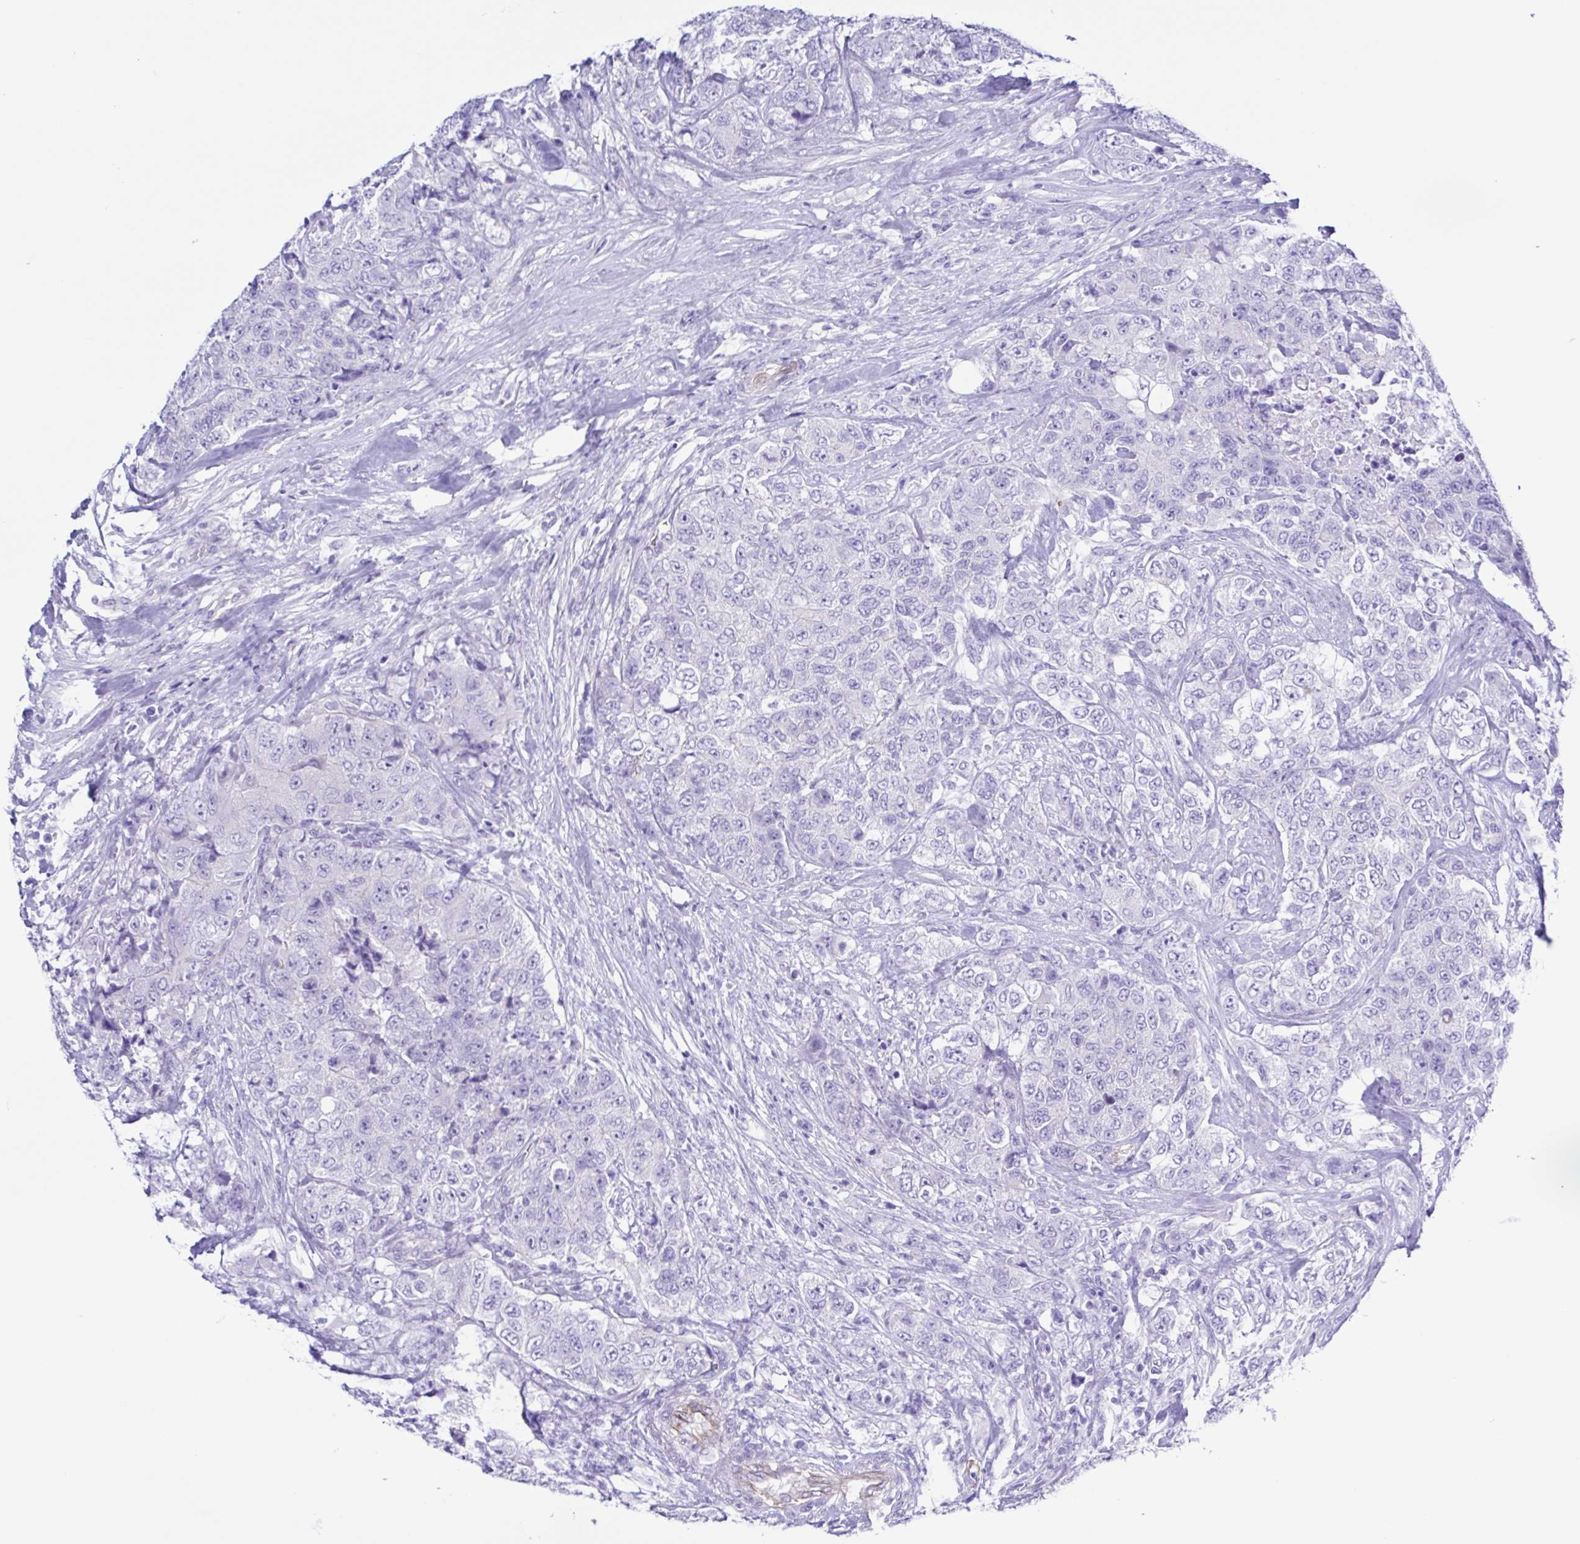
{"staining": {"intensity": "negative", "quantity": "none", "location": "none"}, "tissue": "urothelial cancer", "cell_type": "Tumor cells", "image_type": "cancer", "snomed": [{"axis": "morphology", "description": "Urothelial carcinoma, High grade"}, {"axis": "topography", "description": "Urinary bladder"}], "caption": "IHC of human urothelial cancer demonstrates no expression in tumor cells.", "gene": "CYP11A1", "patient": {"sex": "female", "age": 78}}